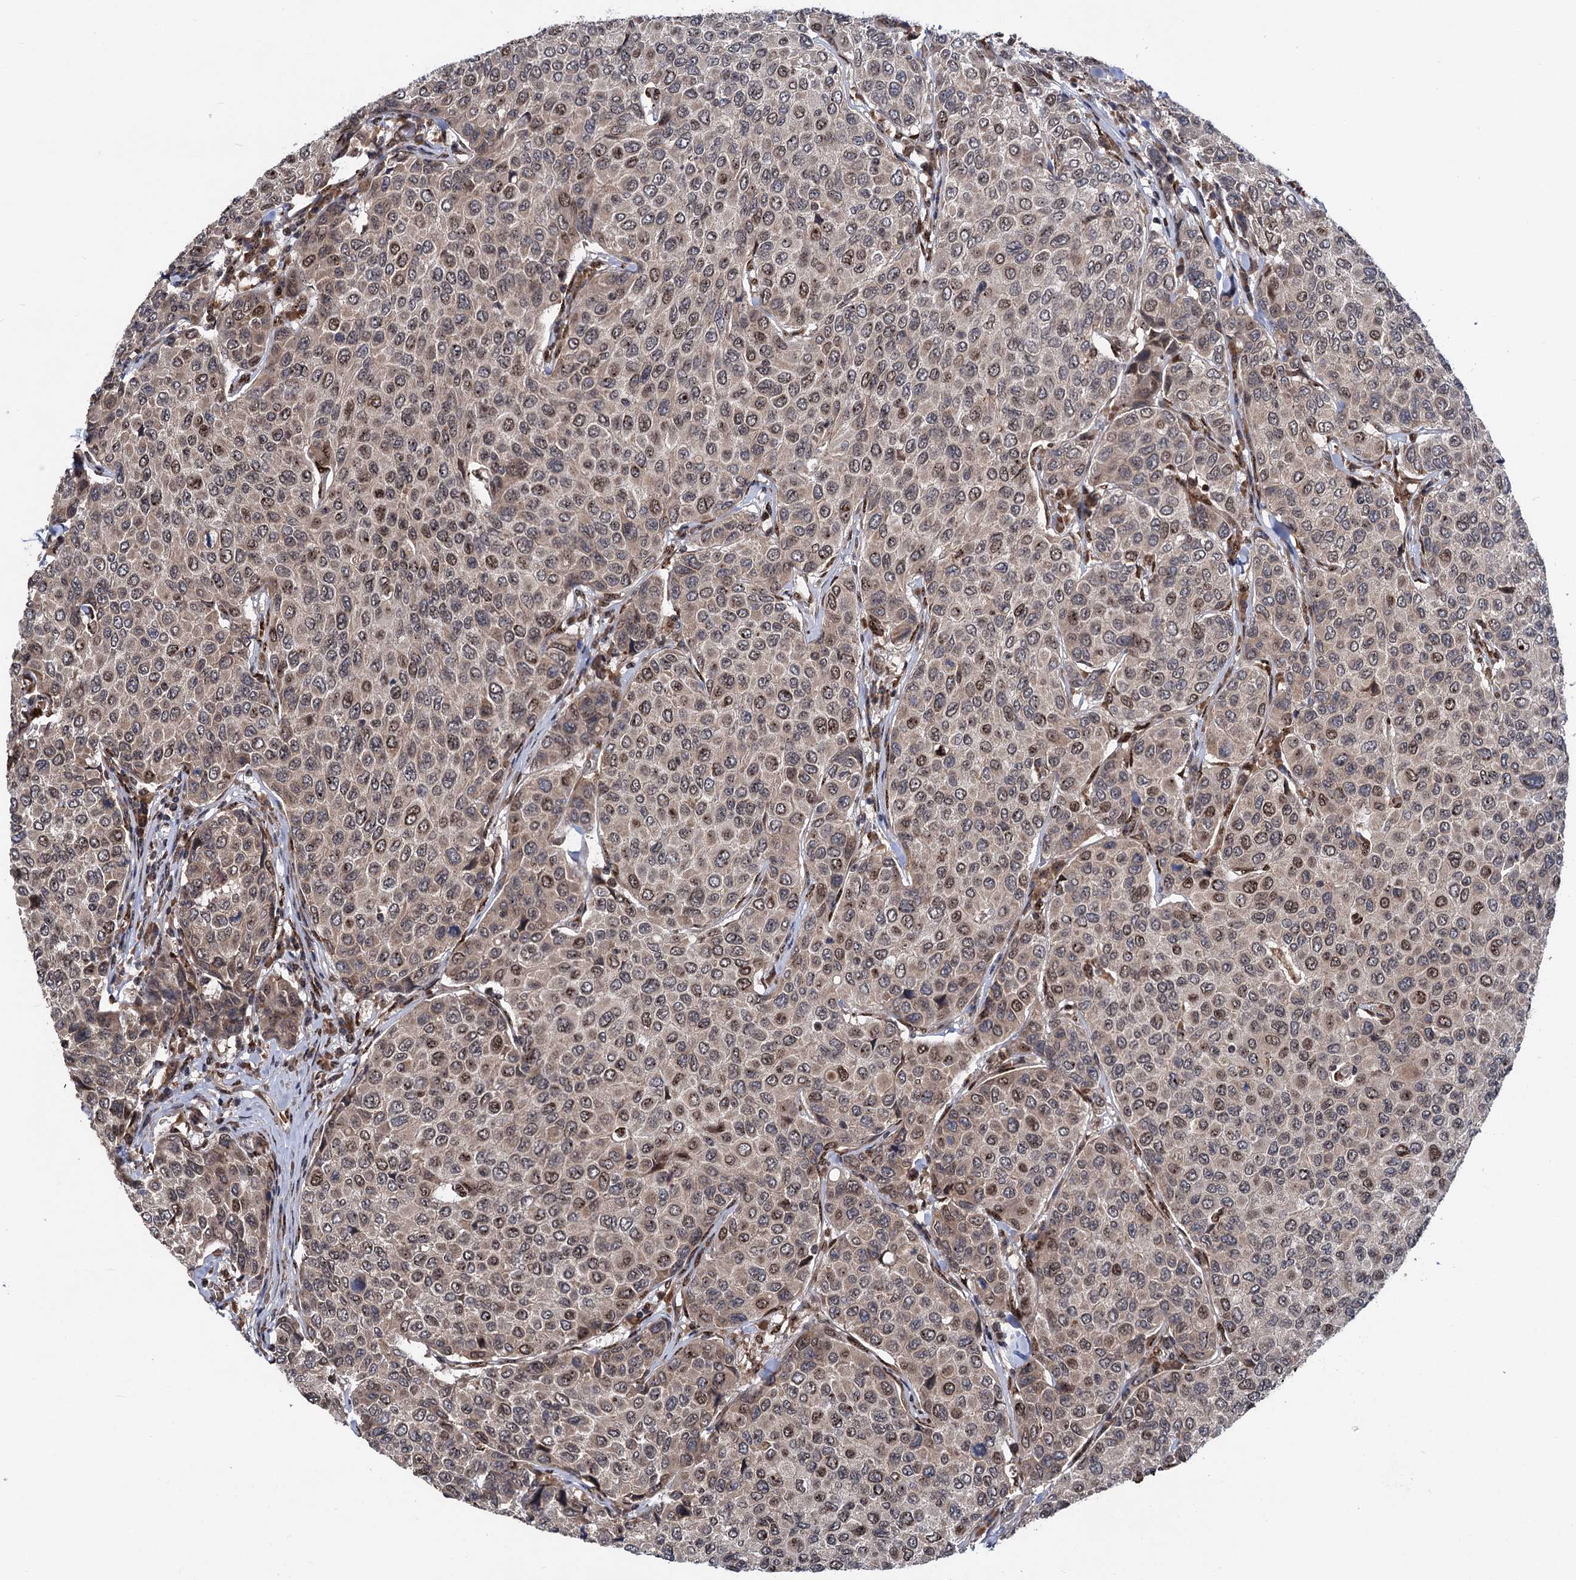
{"staining": {"intensity": "weak", "quantity": "25%-75%", "location": "nuclear"}, "tissue": "breast cancer", "cell_type": "Tumor cells", "image_type": "cancer", "snomed": [{"axis": "morphology", "description": "Duct carcinoma"}, {"axis": "topography", "description": "Breast"}], "caption": "Breast cancer (intraductal carcinoma) was stained to show a protein in brown. There is low levels of weak nuclear positivity in approximately 25%-75% of tumor cells. (IHC, brightfield microscopy, high magnification).", "gene": "MESD", "patient": {"sex": "female", "age": 55}}